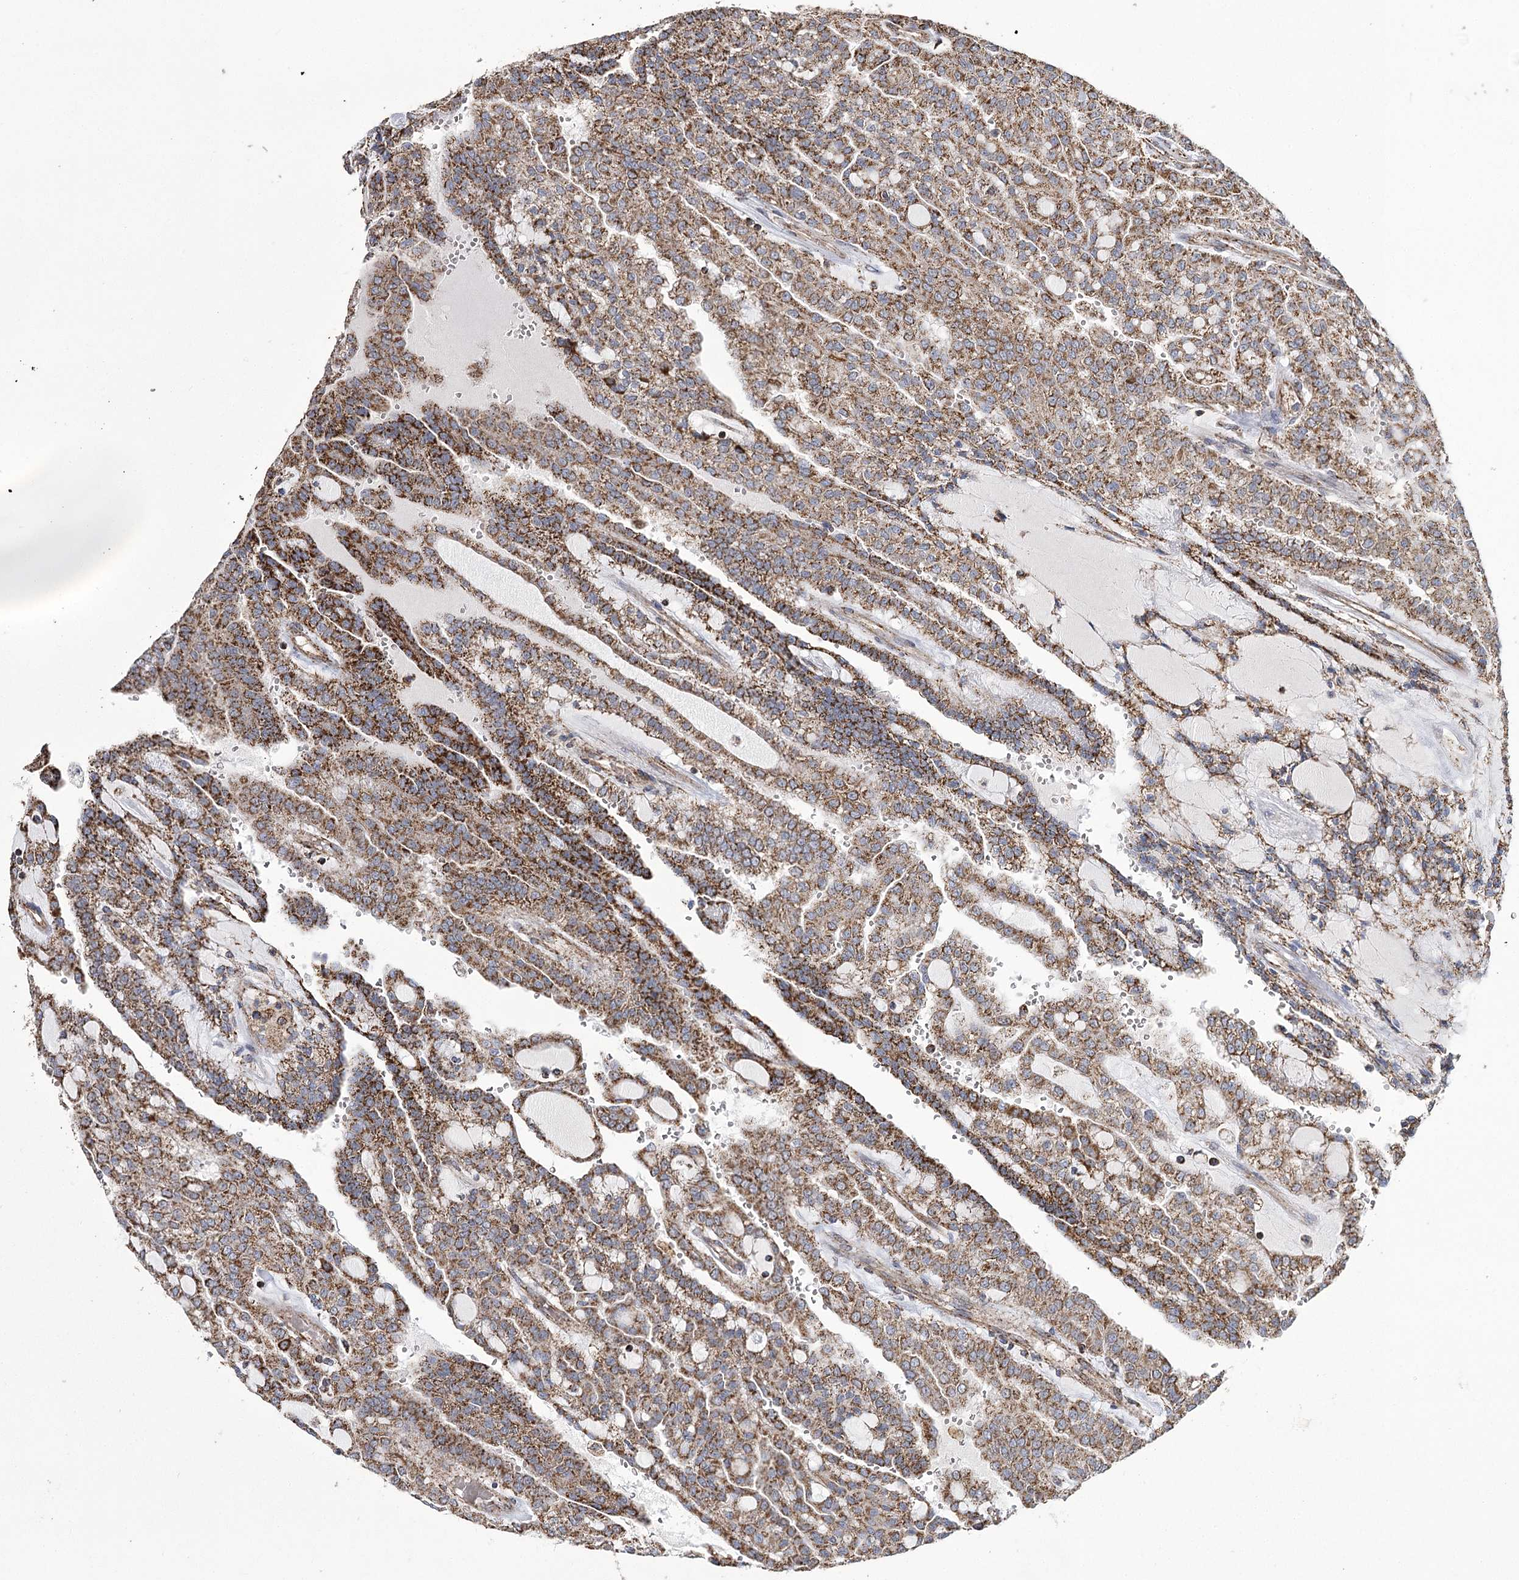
{"staining": {"intensity": "strong", "quantity": ">75%", "location": "cytoplasmic/membranous"}, "tissue": "renal cancer", "cell_type": "Tumor cells", "image_type": "cancer", "snomed": [{"axis": "morphology", "description": "Adenocarcinoma, NOS"}, {"axis": "topography", "description": "Kidney"}], "caption": "Immunohistochemical staining of human renal cancer displays high levels of strong cytoplasmic/membranous expression in about >75% of tumor cells.", "gene": "RANBP3L", "patient": {"sex": "male", "age": 63}}